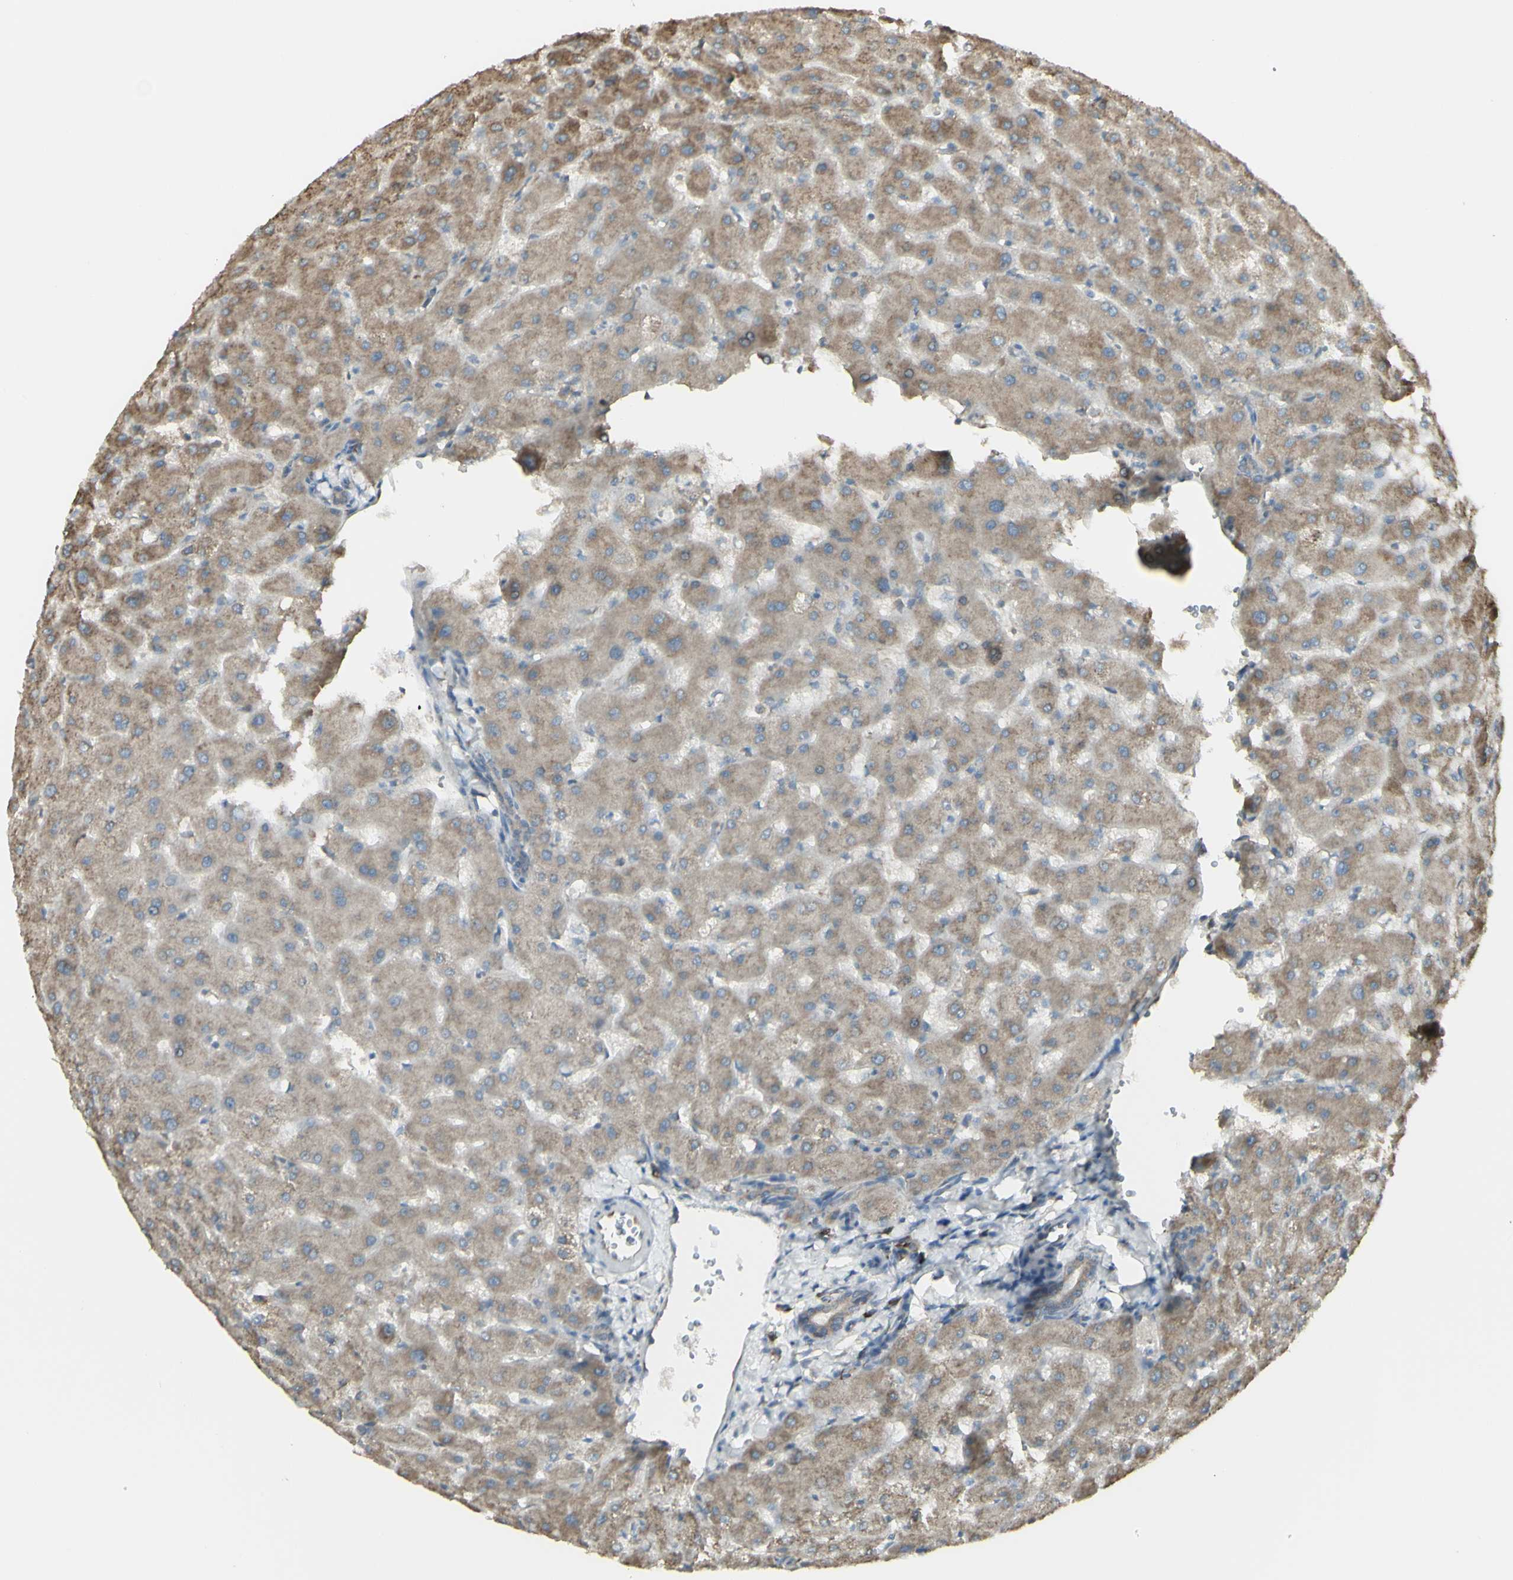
{"staining": {"intensity": "weak", "quantity": ">75%", "location": "cytoplasmic/membranous"}, "tissue": "liver", "cell_type": "Cholangiocytes", "image_type": "normal", "snomed": [{"axis": "morphology", "description": "Normal tissue, NOS"}, {"axis": "topography", "description": "Liver"}], "caption": "Protein expression analysis of normal liver exhibits weak cytoplasmic/membranous expression in approximately >75% of cholangiocytes.", "gene": "EEF1B2", "patient": {"sex": "female", "age": 63}}